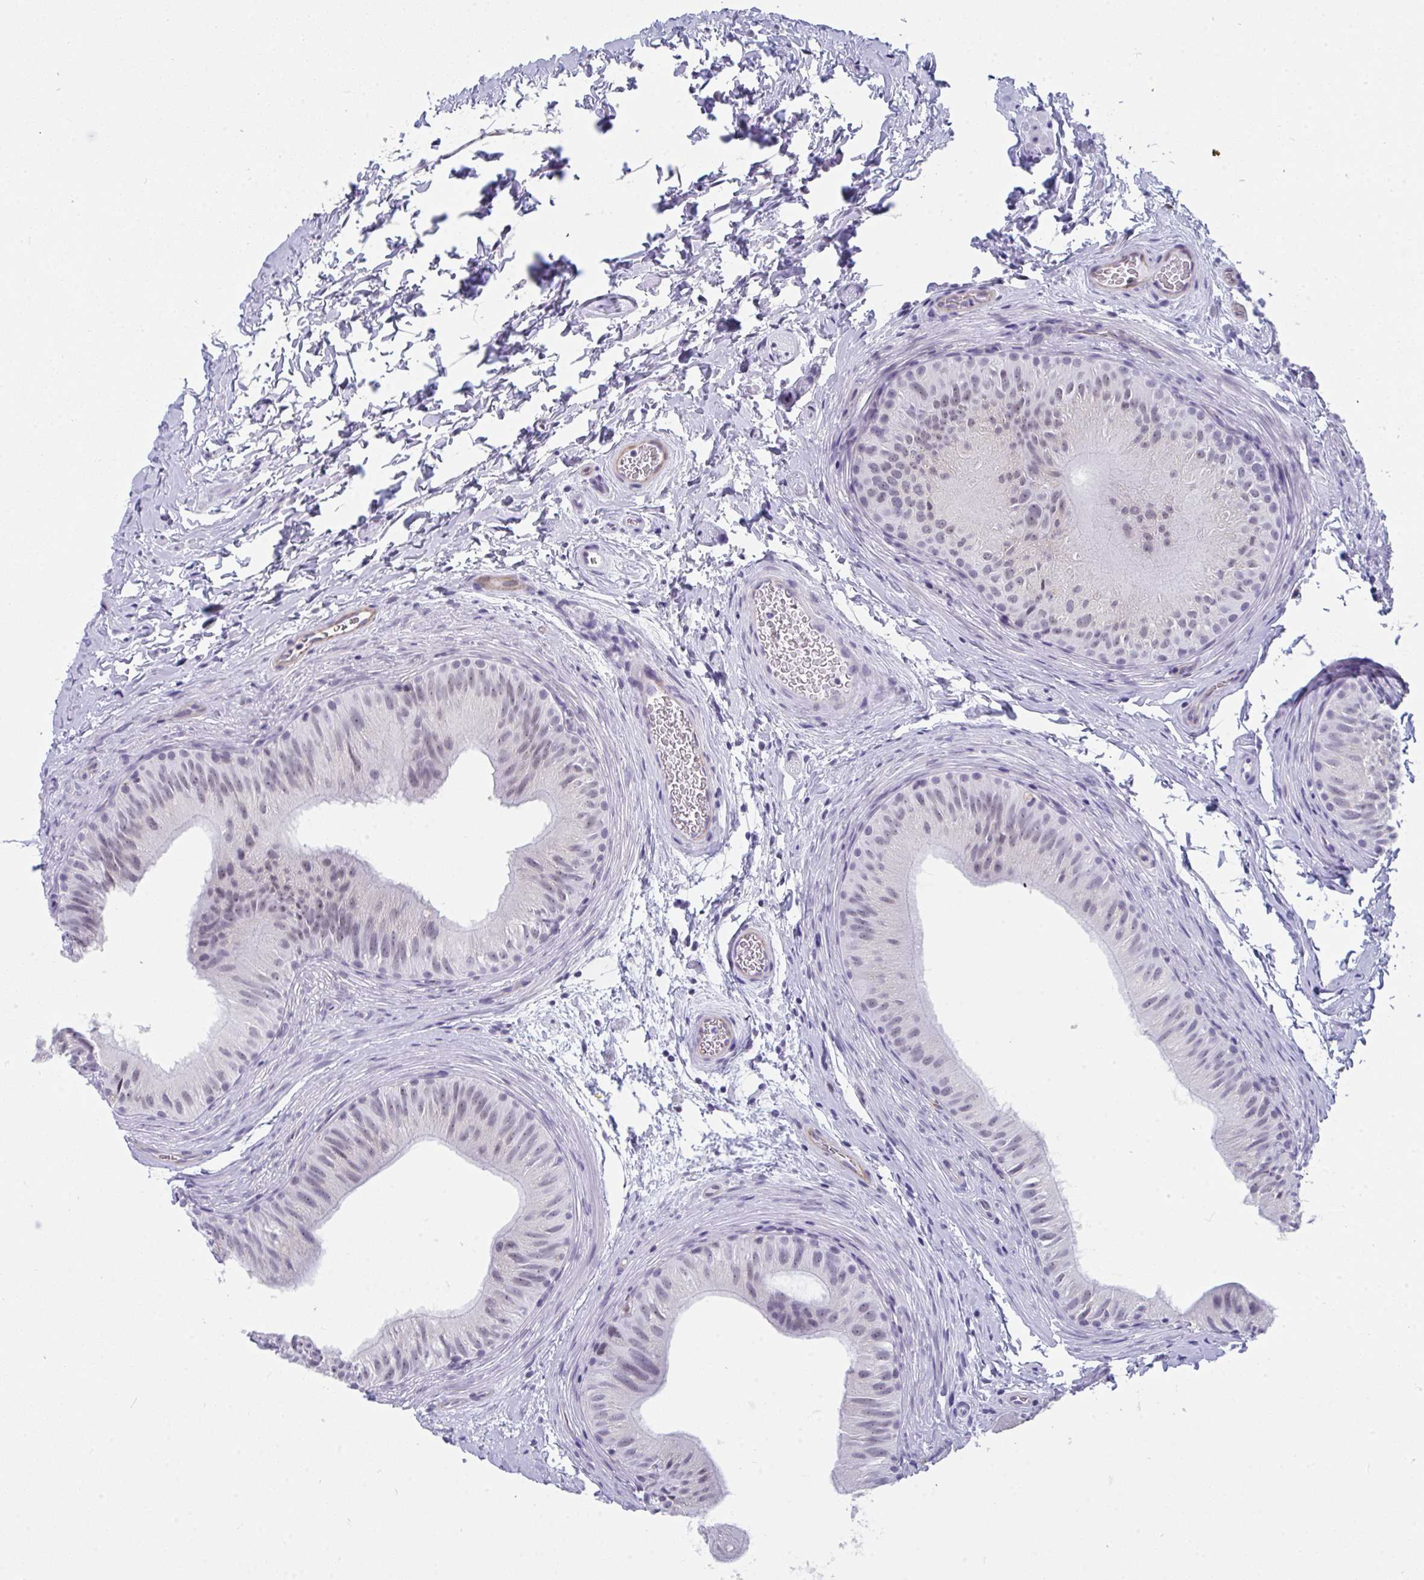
{"staining": {"intensity": "weak", "quantity": "<25%", "location": "nuclear"}, "tissue": "epididymis", "cell_type": "Glandular cells", "image_type": "normal", "snomed": [{"axis": "morphology", "description": "Normal tissue, NOS"}, {"axis": "topography", "description": "Epididymis"}], "caption": "IHC of benign human epididymis displays no expression in glandular cells. The staining is performed using DAB brown chromogen with nuclei counter-stained in using hematoxylin.", "gene": "CDK13", "patient": {"sex": "male", "age": 24}}